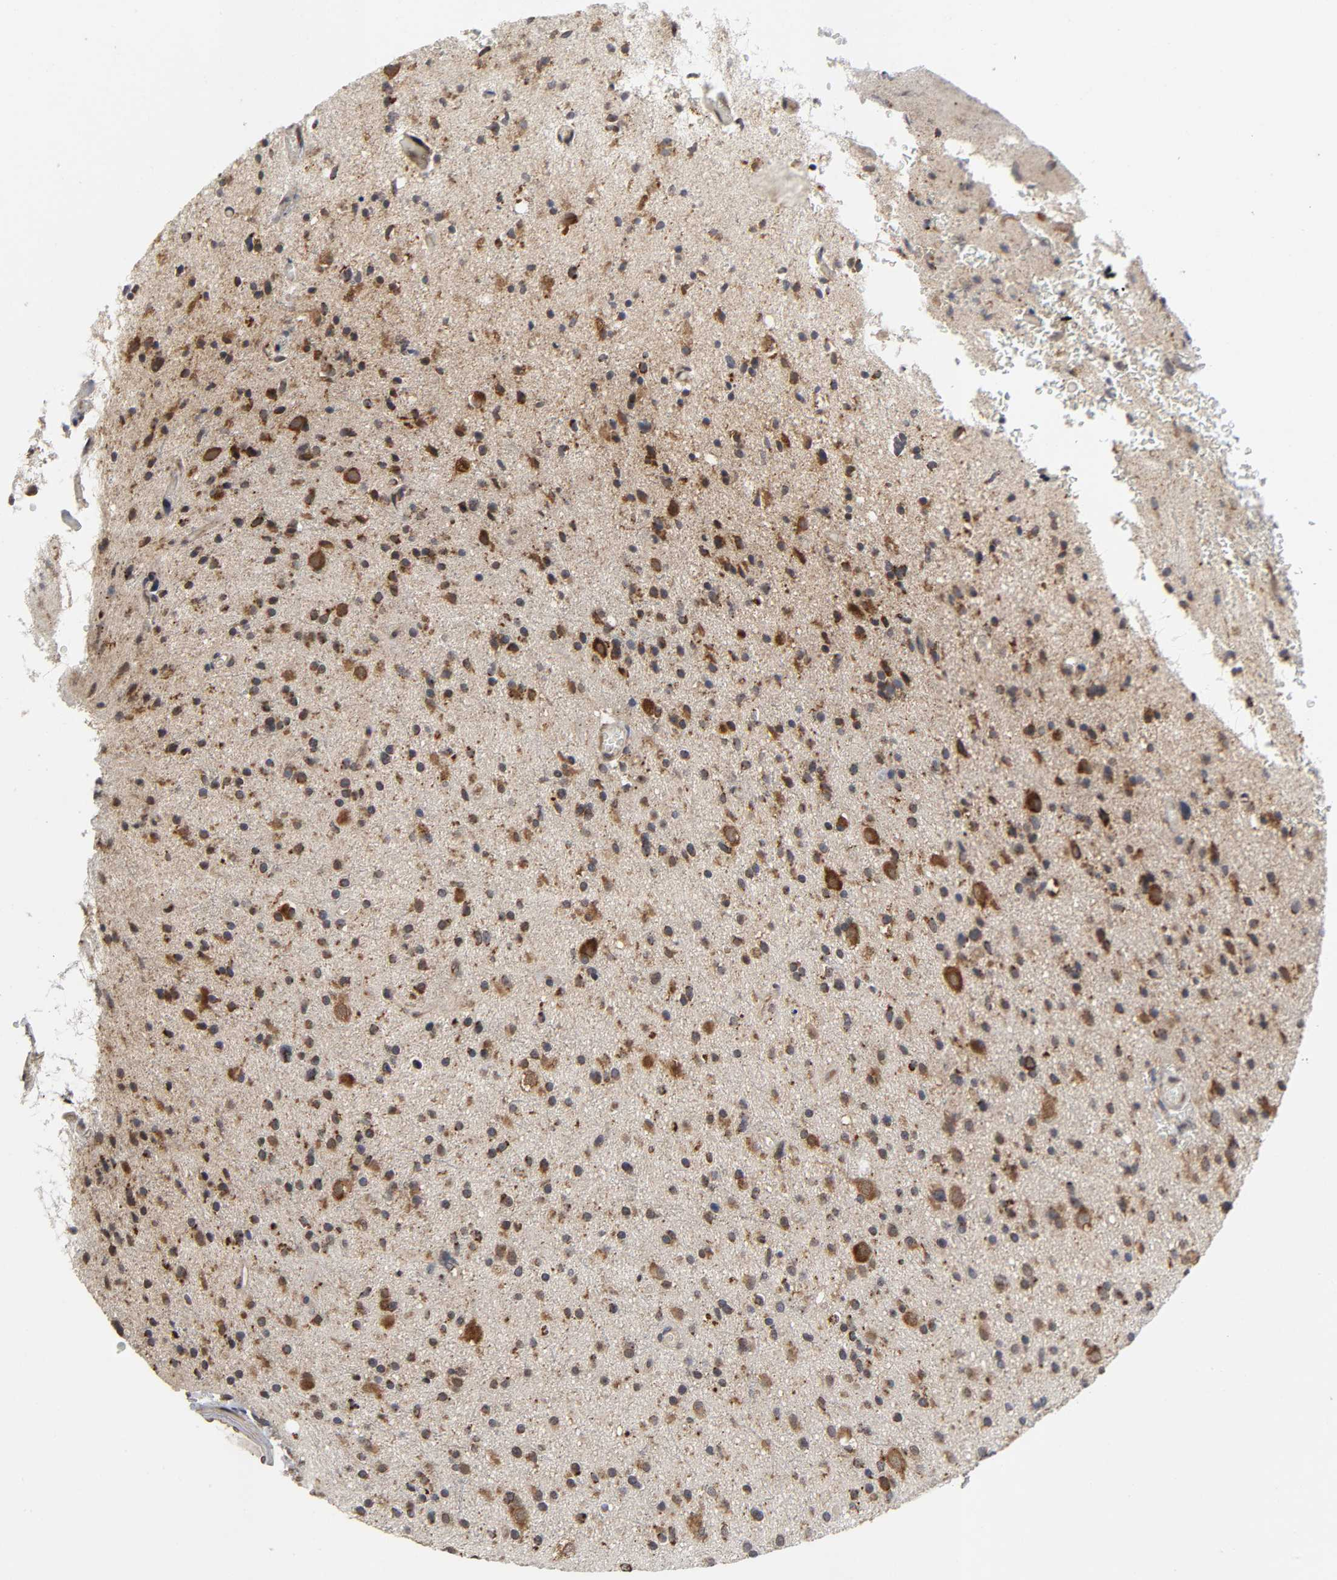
{"staining": {"intensity": "strong", "quantity": ">75%", "location": "cytoplasmic/membranous"}, "tissue": "glioma", "cell_type": "Tumor cells", "image_type": "cancer", "snomed": [{"axis": "morphology", "description": "Glioma, malignant, High grade"}, {"axis": "topography", "description": "Brain"}], "caption": "Immunohistochemistry (IHC) (DAB (3,3'-diaminobenzidine)) staining of human glioma exhibits strong cytoplasmic/membranous protein staining in approximately >75% of tumor cells.", "gene": "SLC30A9", "patient": {"sex": "male", "age": 33}}